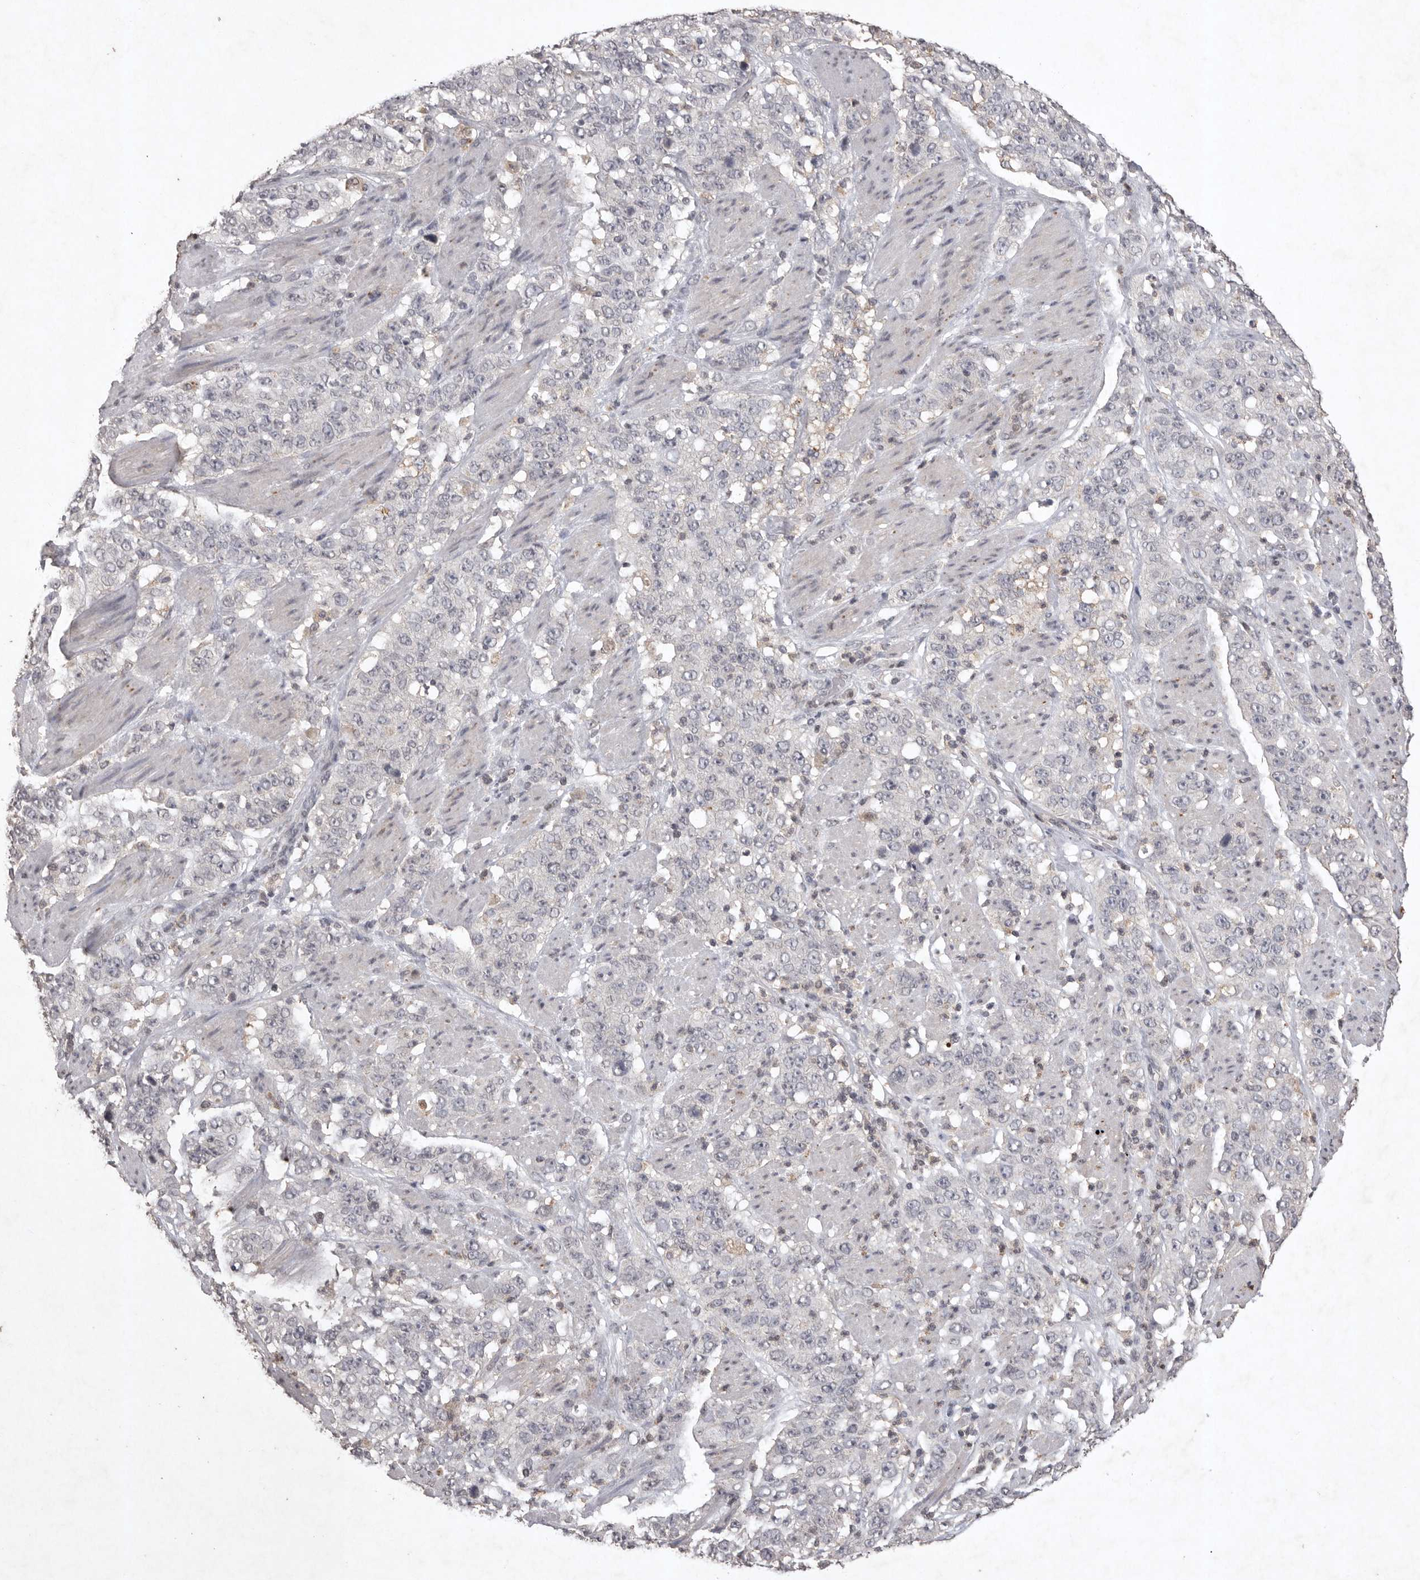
{"staining": {"intensity": "negative", "quantity": "none", "location": "none"}, "tissue": "stomach cancer", "cell_type": "Tumor cells", "image_type": "cancer", "snomed": [{"axis": "morphology", "description": "Adenocarcinoma, NOS"}, {"axis": "topography", "description": "Stomach"}], "caption": "This is an immunohistochemistry image of stomach cancer (adenocarcinoma). There is no positivity in tumor cells.", "gene": "APLNR", "patient": {"sex": "male", "age": 48}}